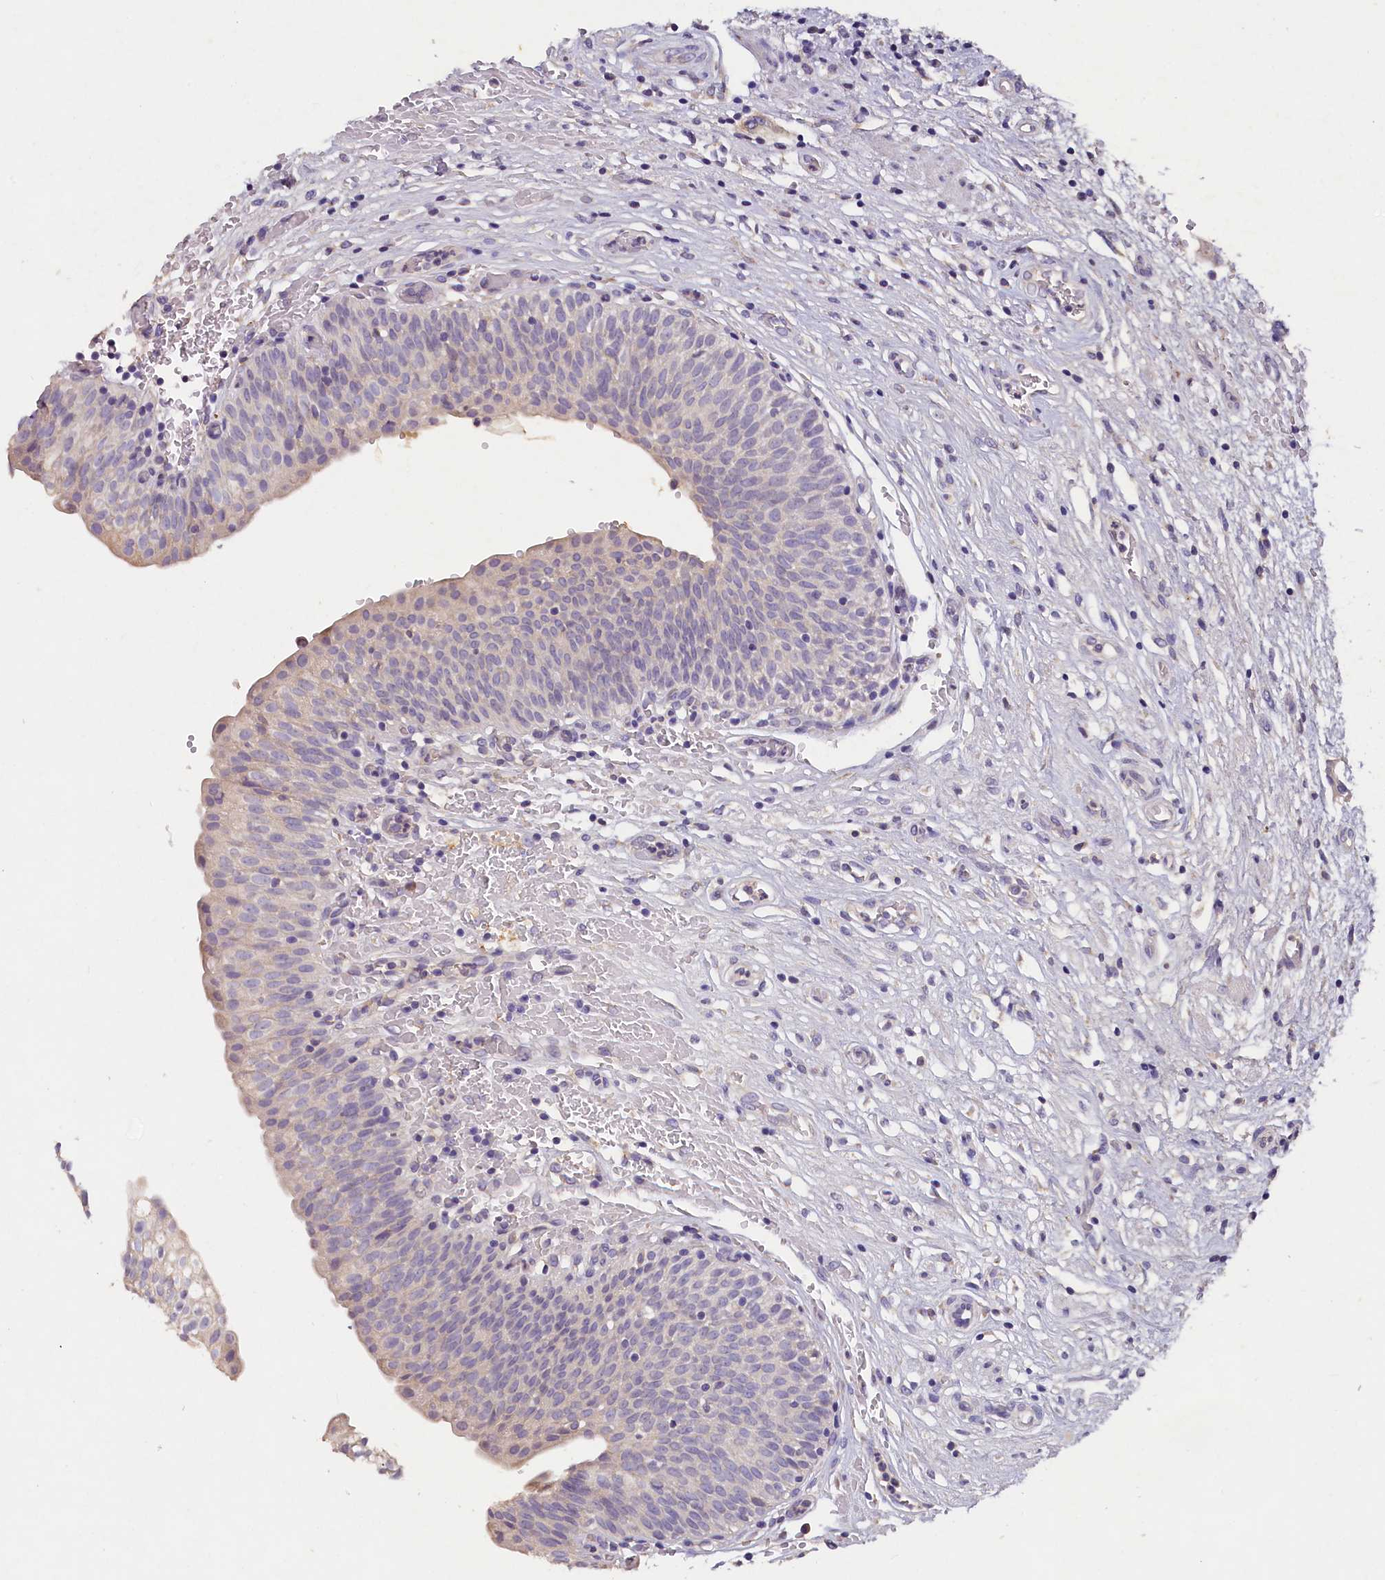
{"staining": {"intensity": "negative", "quantity": "none", "location": "none"}, "tissue": "urinary bladder", "cell_type": "Urothelial cells", "image_type": "normal", "snomed": [{"axis": "morphology", "description": "Normal tissue, NOS"}, {"axis": "topography", "description": "Urinary bladder"}], "caption": "Protein analysis of benign urinary bladder exhibits no significant positivity in urothelial cells. (Stains: DAB IHC with hematoxylin counter stain, Microscopy: brightfield microscopy at high magnification).", "gene": "ST7L", "patient": {"sex": "male", "age": 55}}